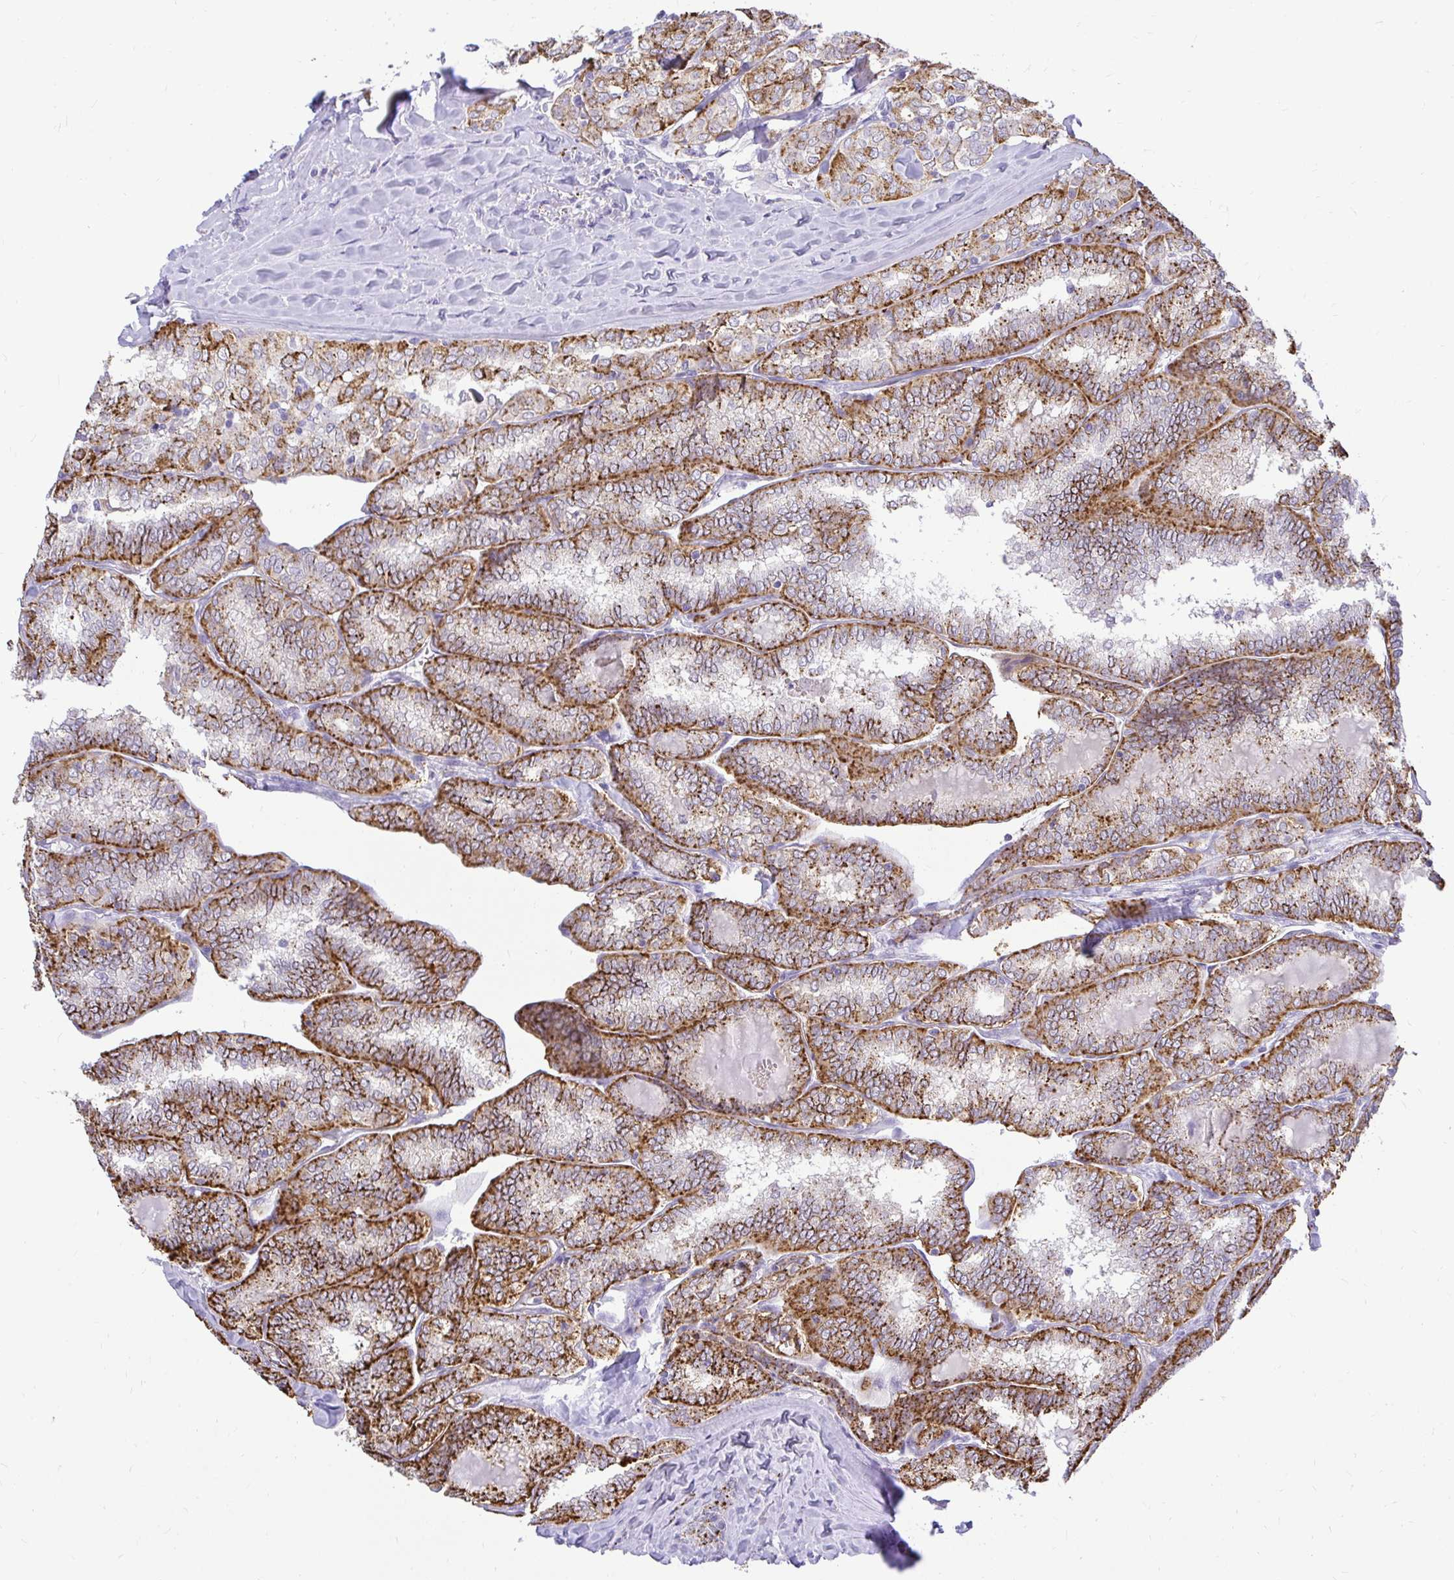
{"staining": {"intensity": "moderate", "quantity": ">75%", "location": "cytoplasmic/membranous"}, "tissue": "thyroid cancer", "cell_type": "Tumor cells", "image_type": "cancer", "snomed": [{"axis": "morphology", "description": "Papillary adenocarcinoma, NOS"}, {"axis": "topography", "description": "Thyroid gland"}], "caption": "A brown stain highlights moderate cytoplasmic/membranous expression of a protein in human thyroid papillary adenocarcinoma tumor cells.", "gene": "PKN3", "patient": {"sex": "female", "age": 30}}